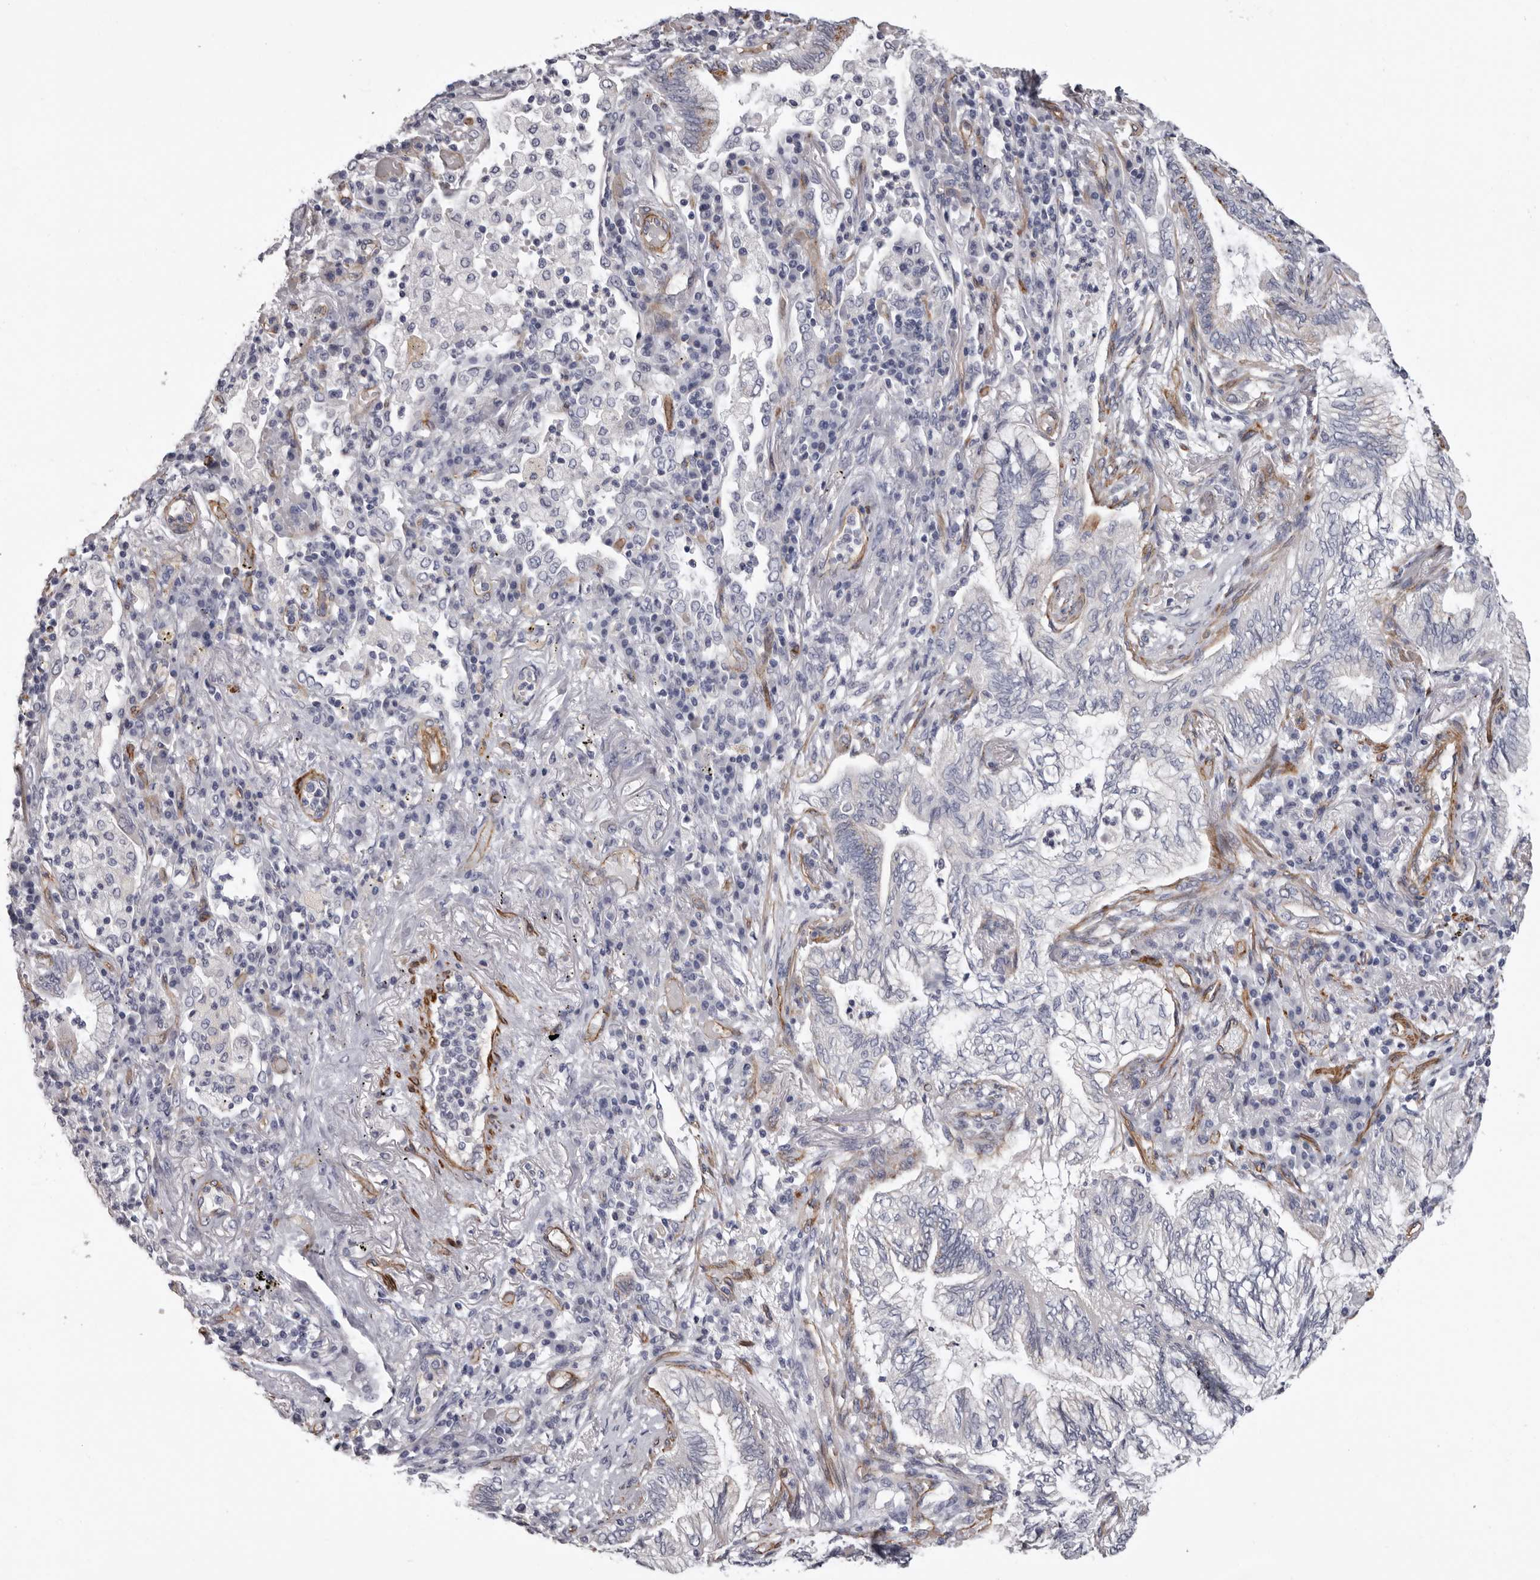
{"staining": {"intensity": "negative", "quantity": "none", "location": "none"}, "tissue": "bronchus", "cell_type": "Respiratory epithelial cells", "image_type": "normal", "snomed": [{"axis": "morphology", "description": "Normal tissue, NOS"}, {"axis": "morphology", "description": "Adenocarcinoma, NOS"}, {"axis": "topography", "description": "Bronchus"}, {"axis": "topography", "description": "Lung"}], "caption": "High power microscopy image of an immunohistochemistry (IHC) image of unremarkable bronchus, revealing no significant staining in respiratory epithelial cells.", "gene": "ADGRL4", "patient": {"sex": "female", "age": 70}}